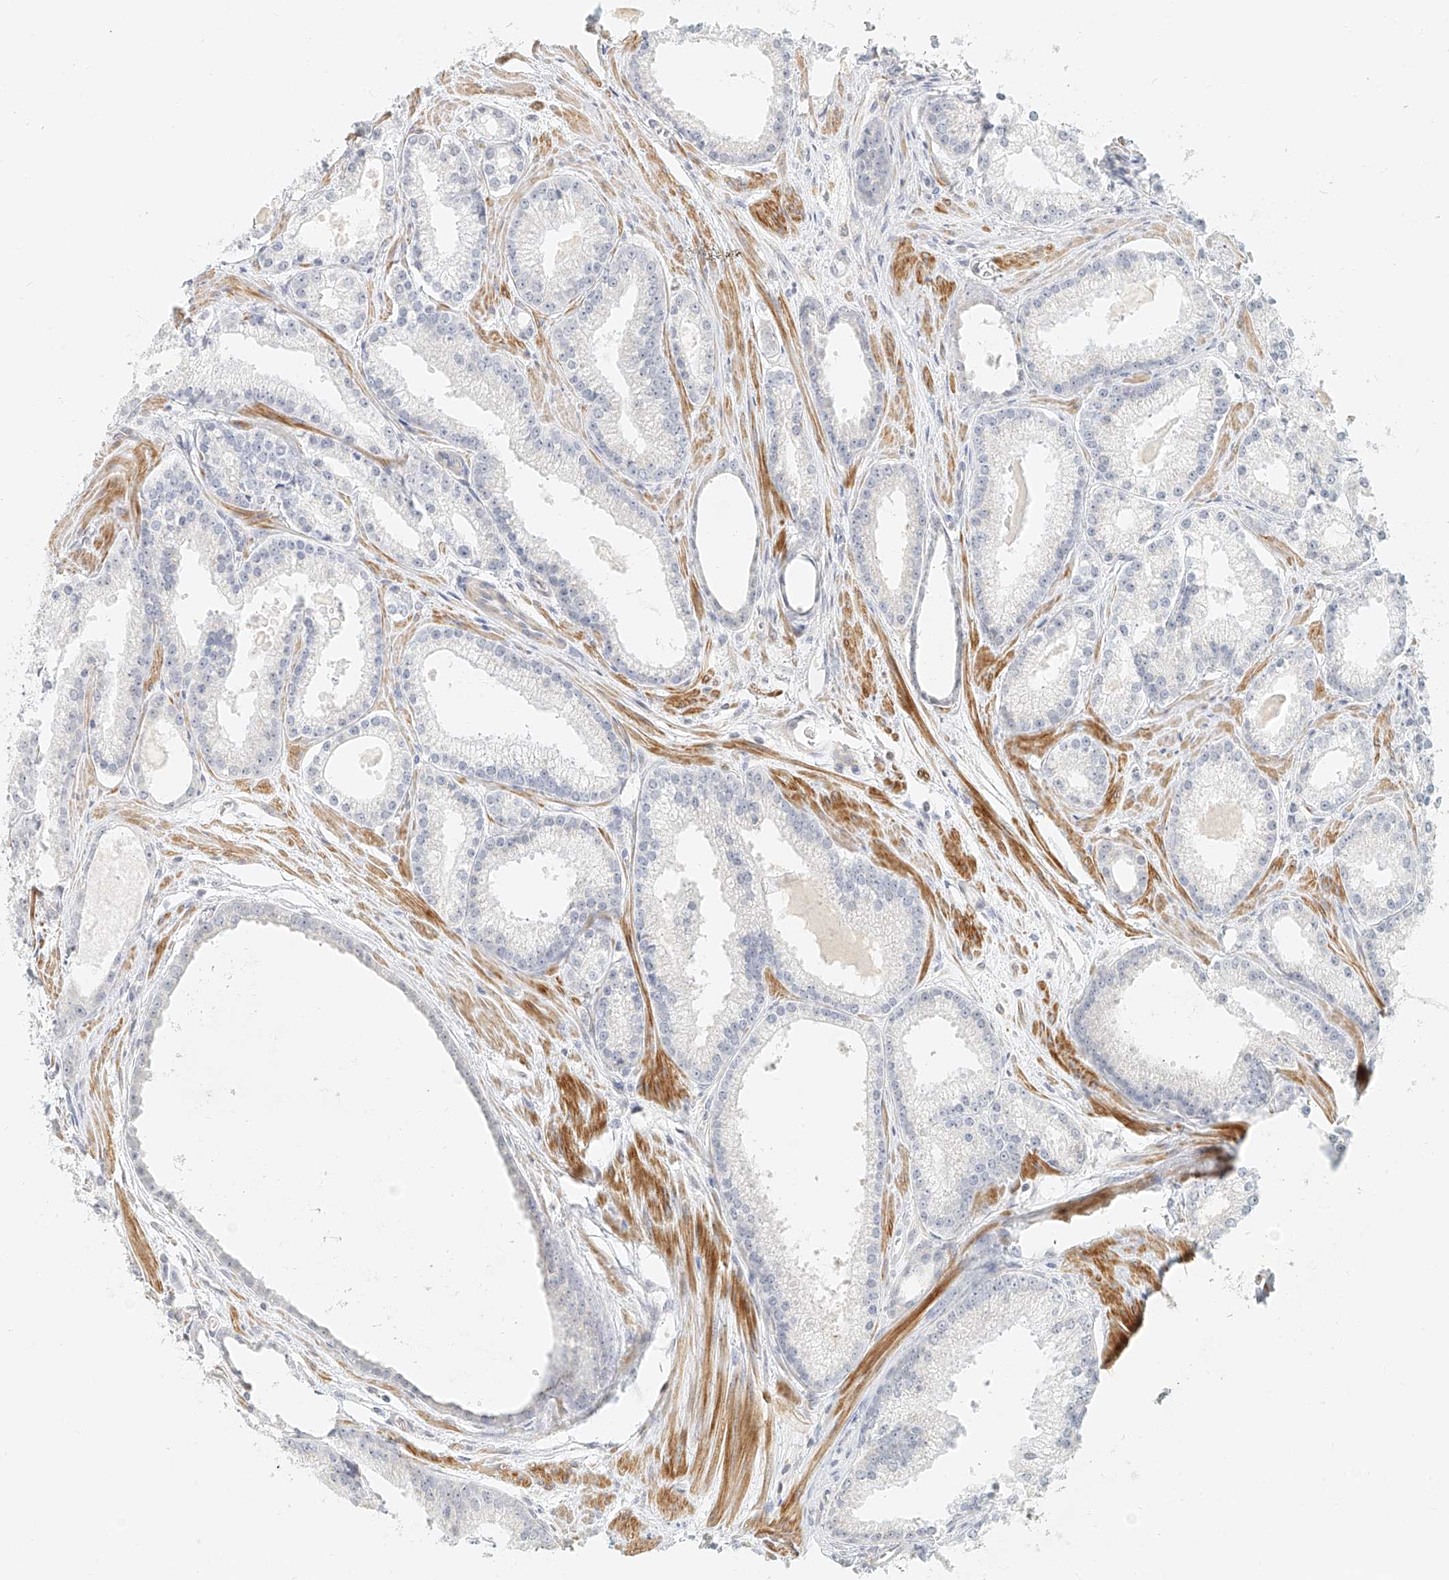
{"staining": {"intensity": "negative", "quantity": "none", "location": "none"}, "tissue": "prostate cancer", "cell_type": "Tumor cells", "image_type": "cancer", "snomed": [{"axis": "morphology", "description": "Adenocarcinoma, Low grade"}, {"axis": "topography", "description": "Prostate"}], "caption": "High power microscopy histopathology image of an IHC micrograph of prostate cancer, revealing no significant positivity in tumor cells.", "gene": "CXorf58", "patient": {"sex": "male", "age": 54}}